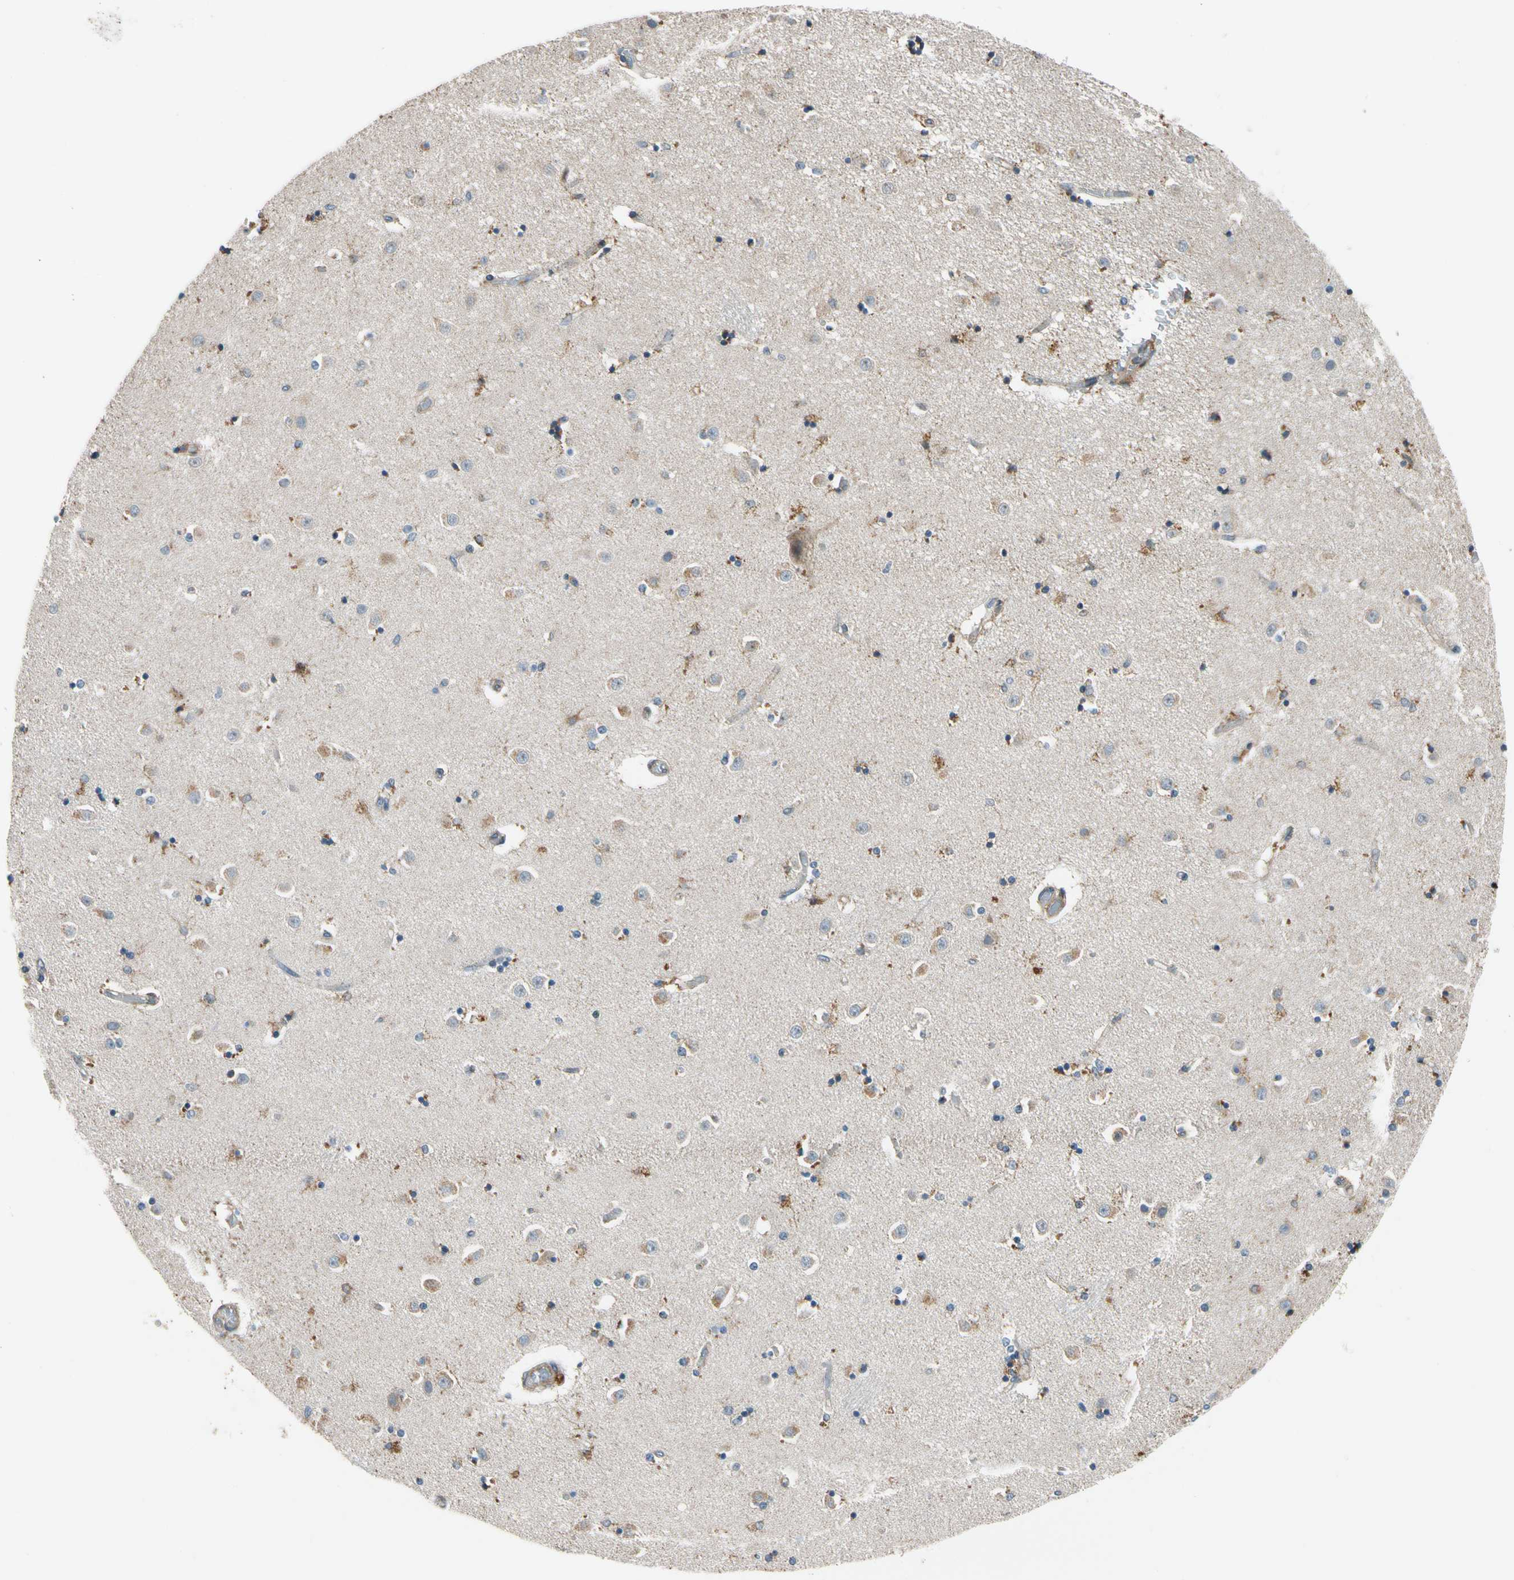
{"staining": {"intensity": "weak", "quantity": ">75%", "location": "cytoplasmic/membranous"}, "tissue": "caudate", "cell_type": "Glial cells", "image_type": "normal", "snomed": [{"axis": "morphology", "description": "Normal tissue, NOS"}, {"axis": "topography", "description": "Lateral ventricle wall"}], "caption": "Caudate stained for a protein (brown) demonstrates weak cytoplasmic/membranous positive expression in approximately >75% of glial cells.", "gene": "MST1R", "patient": {"sex": "female", "age": 54}}